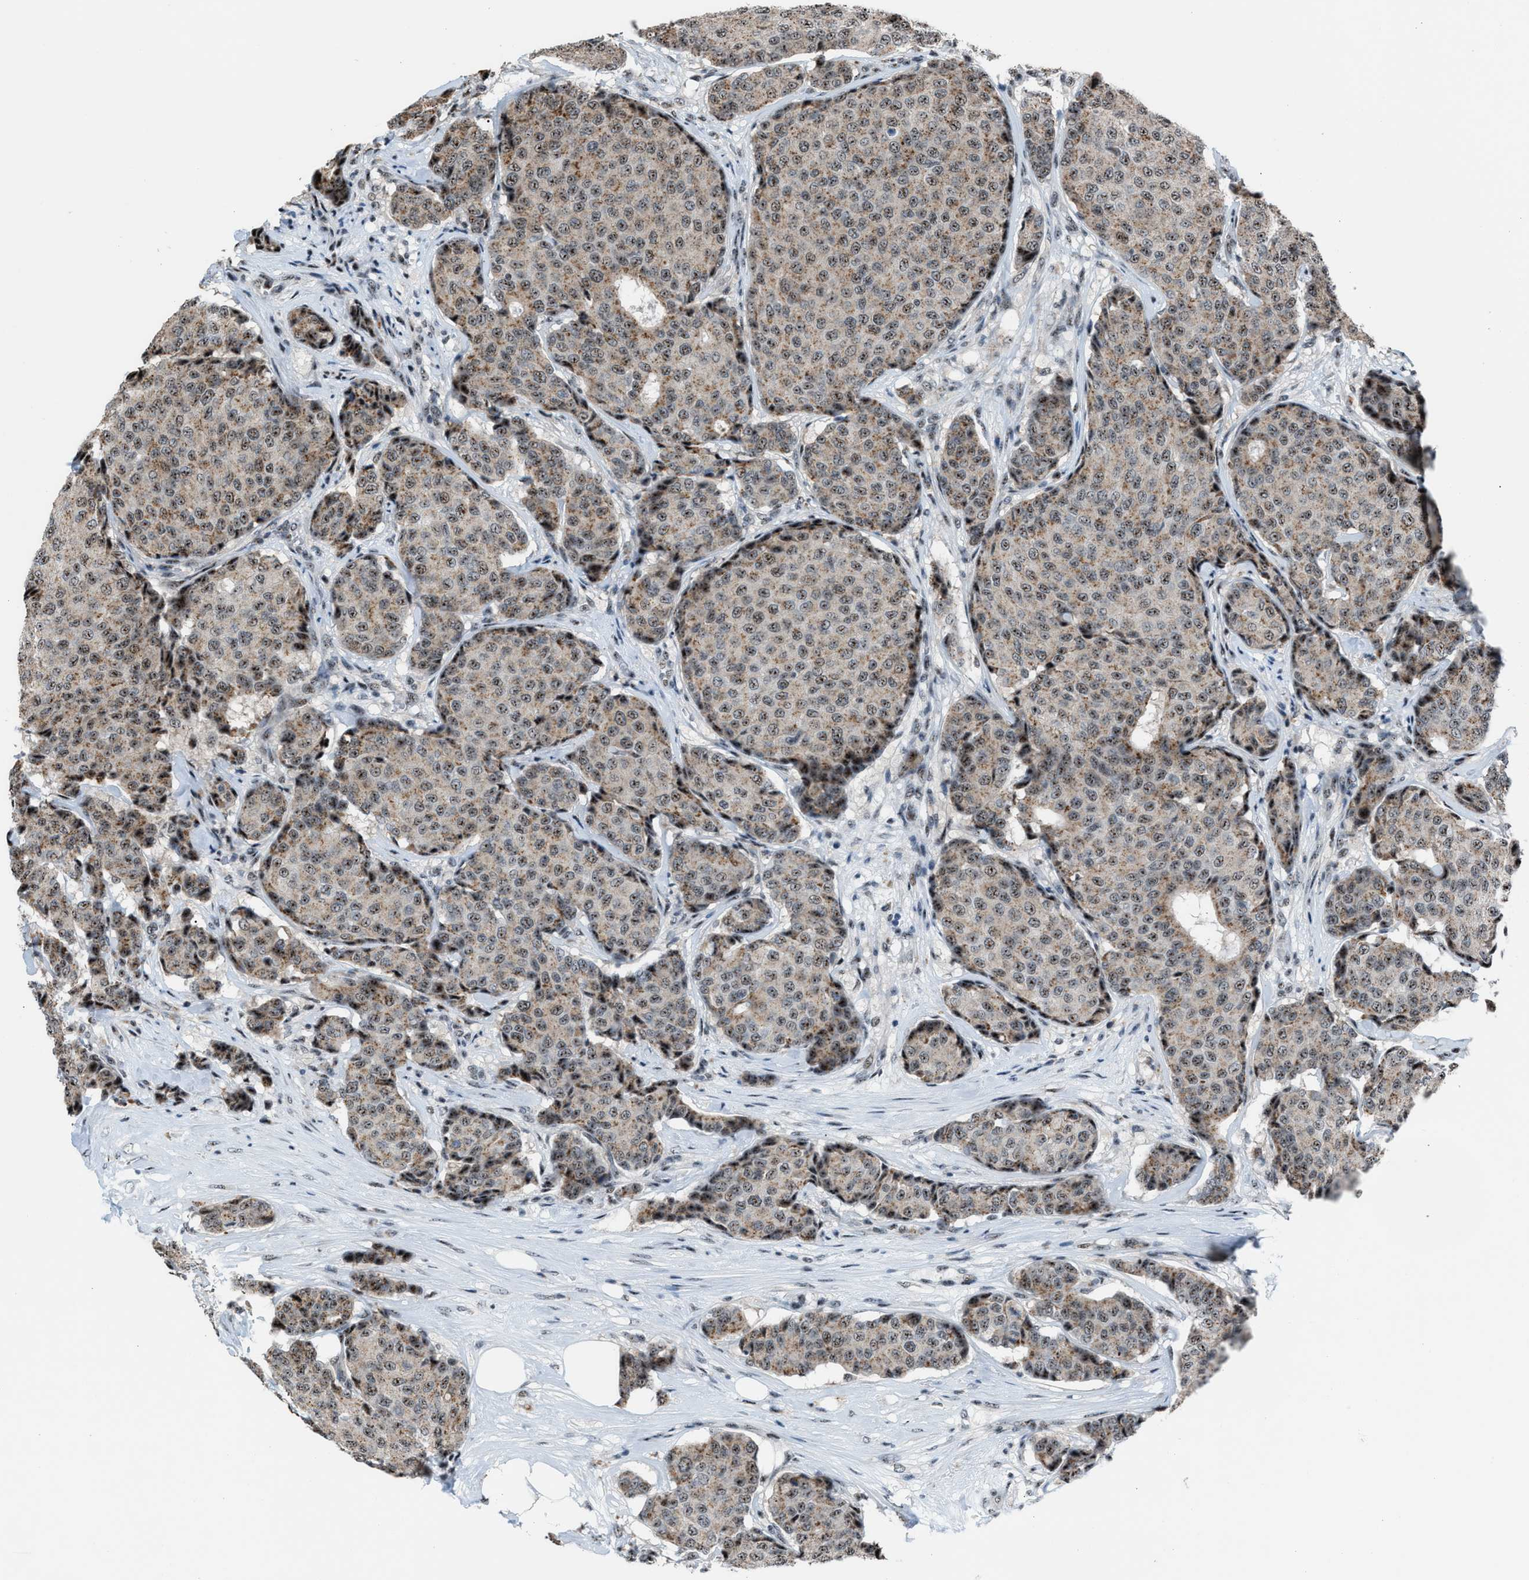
{"staining": {"intensity": "weak", "quantity": ">75%", "location": "cytoplasmic/membranous,nuclear"}, "tissue": "breast cancer", "cell_type": "Tumor cells", "image_type": "cancer", "snomed": [{"axis": "morphology", "description": "Duct carcinoma"}, {"axis": "topography", "description": "Breast"}], "caption": "Immunohistochemical staining of breast cancer (intraductal carcinoma) demonstrates low levels of weak cytoplasmic/membranous and nuclear staining in approximately >75% of tumor cells. (Brightfield microscopy of DAB IHC at high magnification).", "gene": "CENPP", "patient": {"sex": "female", "age": 75}}